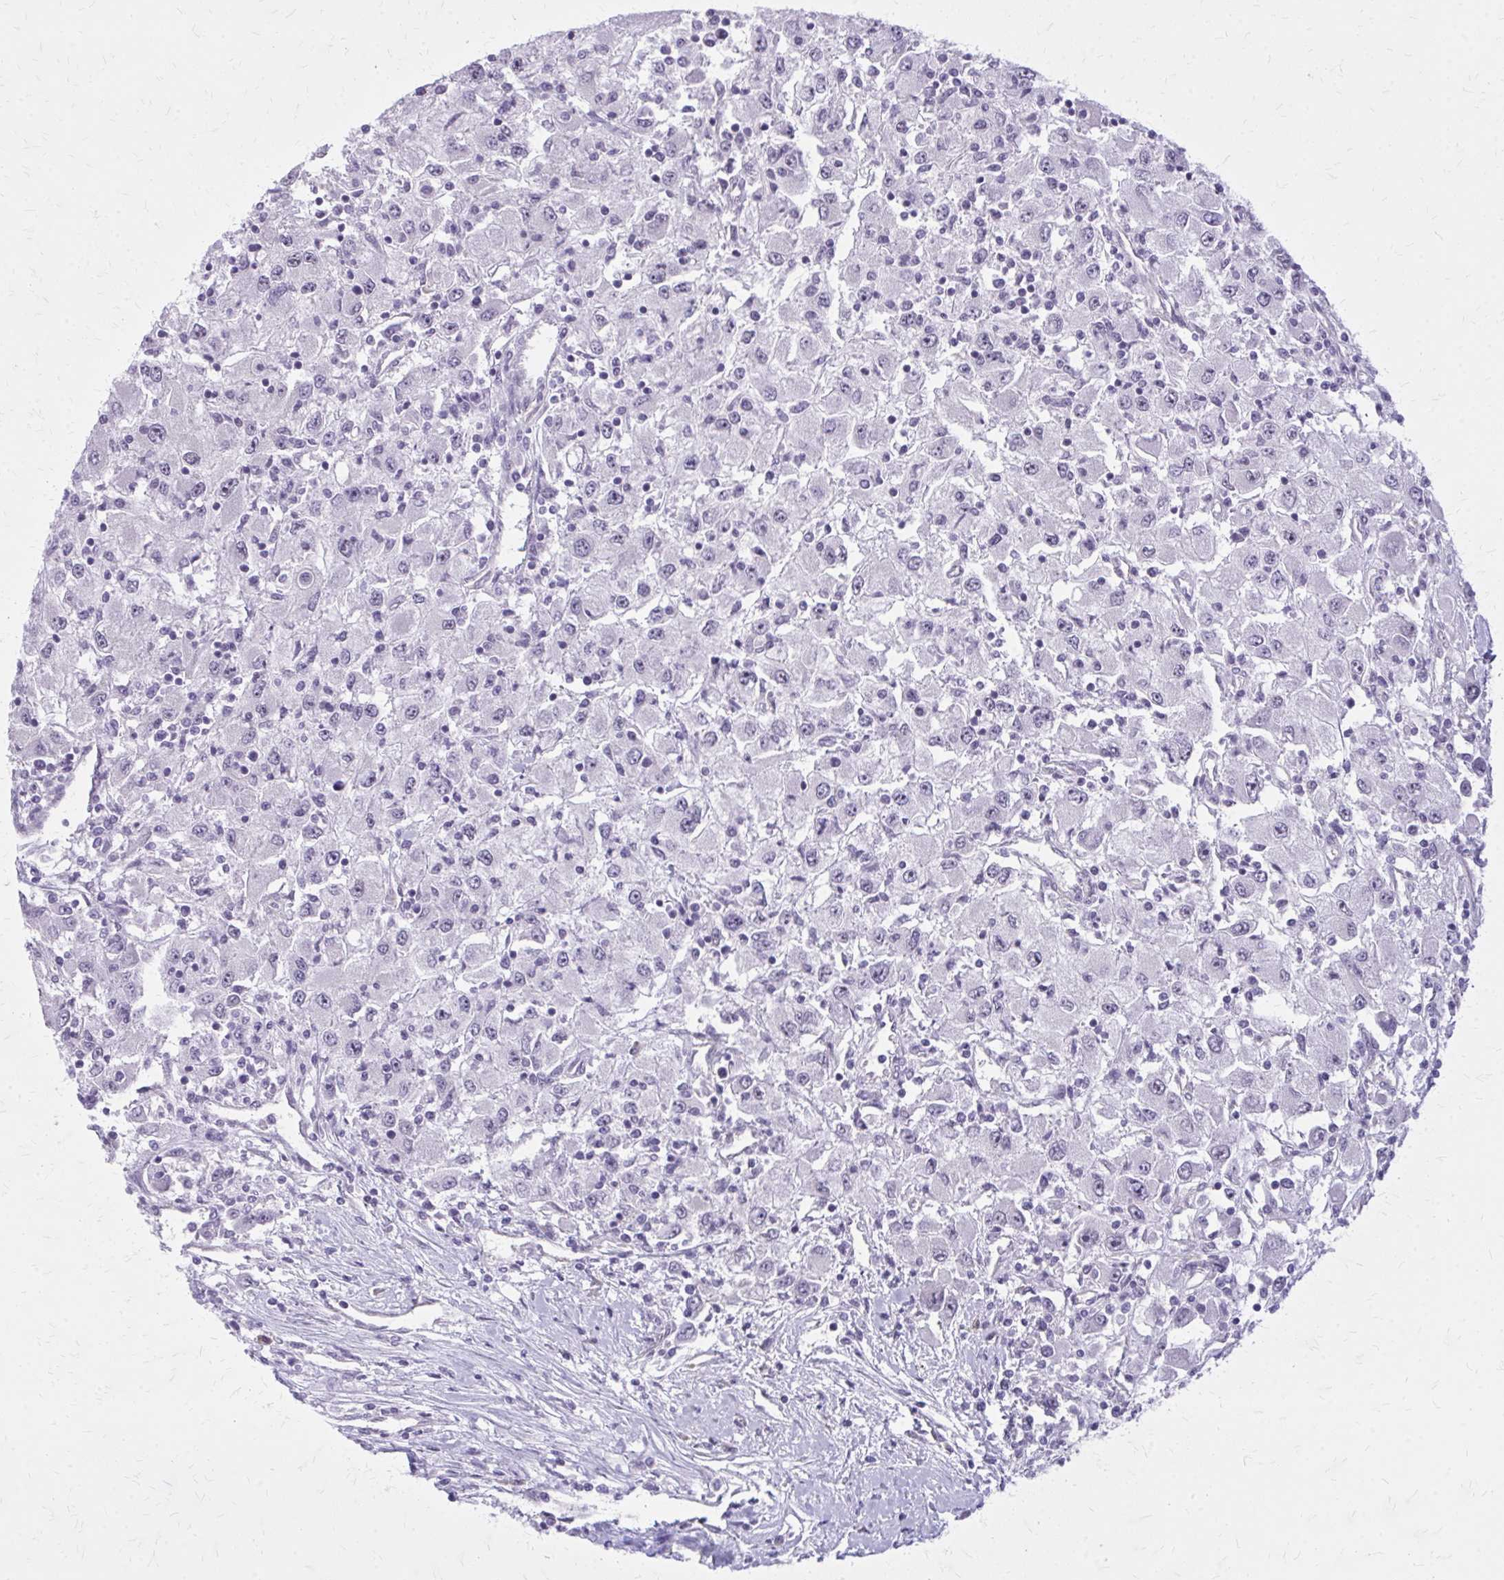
{"staining": {"intensity": "negative", "quantity": "none", "location": "none"}, "tissue": "renal cancer", "cell_type": "Tumor cells", "image_type": "cancer", "snomed": [{"axis": "morphology", "description": "Adenocarcinoma, NOS"}, {"axis": "topography", "description": "Kidney"}], "caption": "This is an IHC photomicrograph of renal adenocarcinoma. There is no expression in tumor cells.", "gene": "PLCB1", "patient": {"sex": "female", "age": 67}}